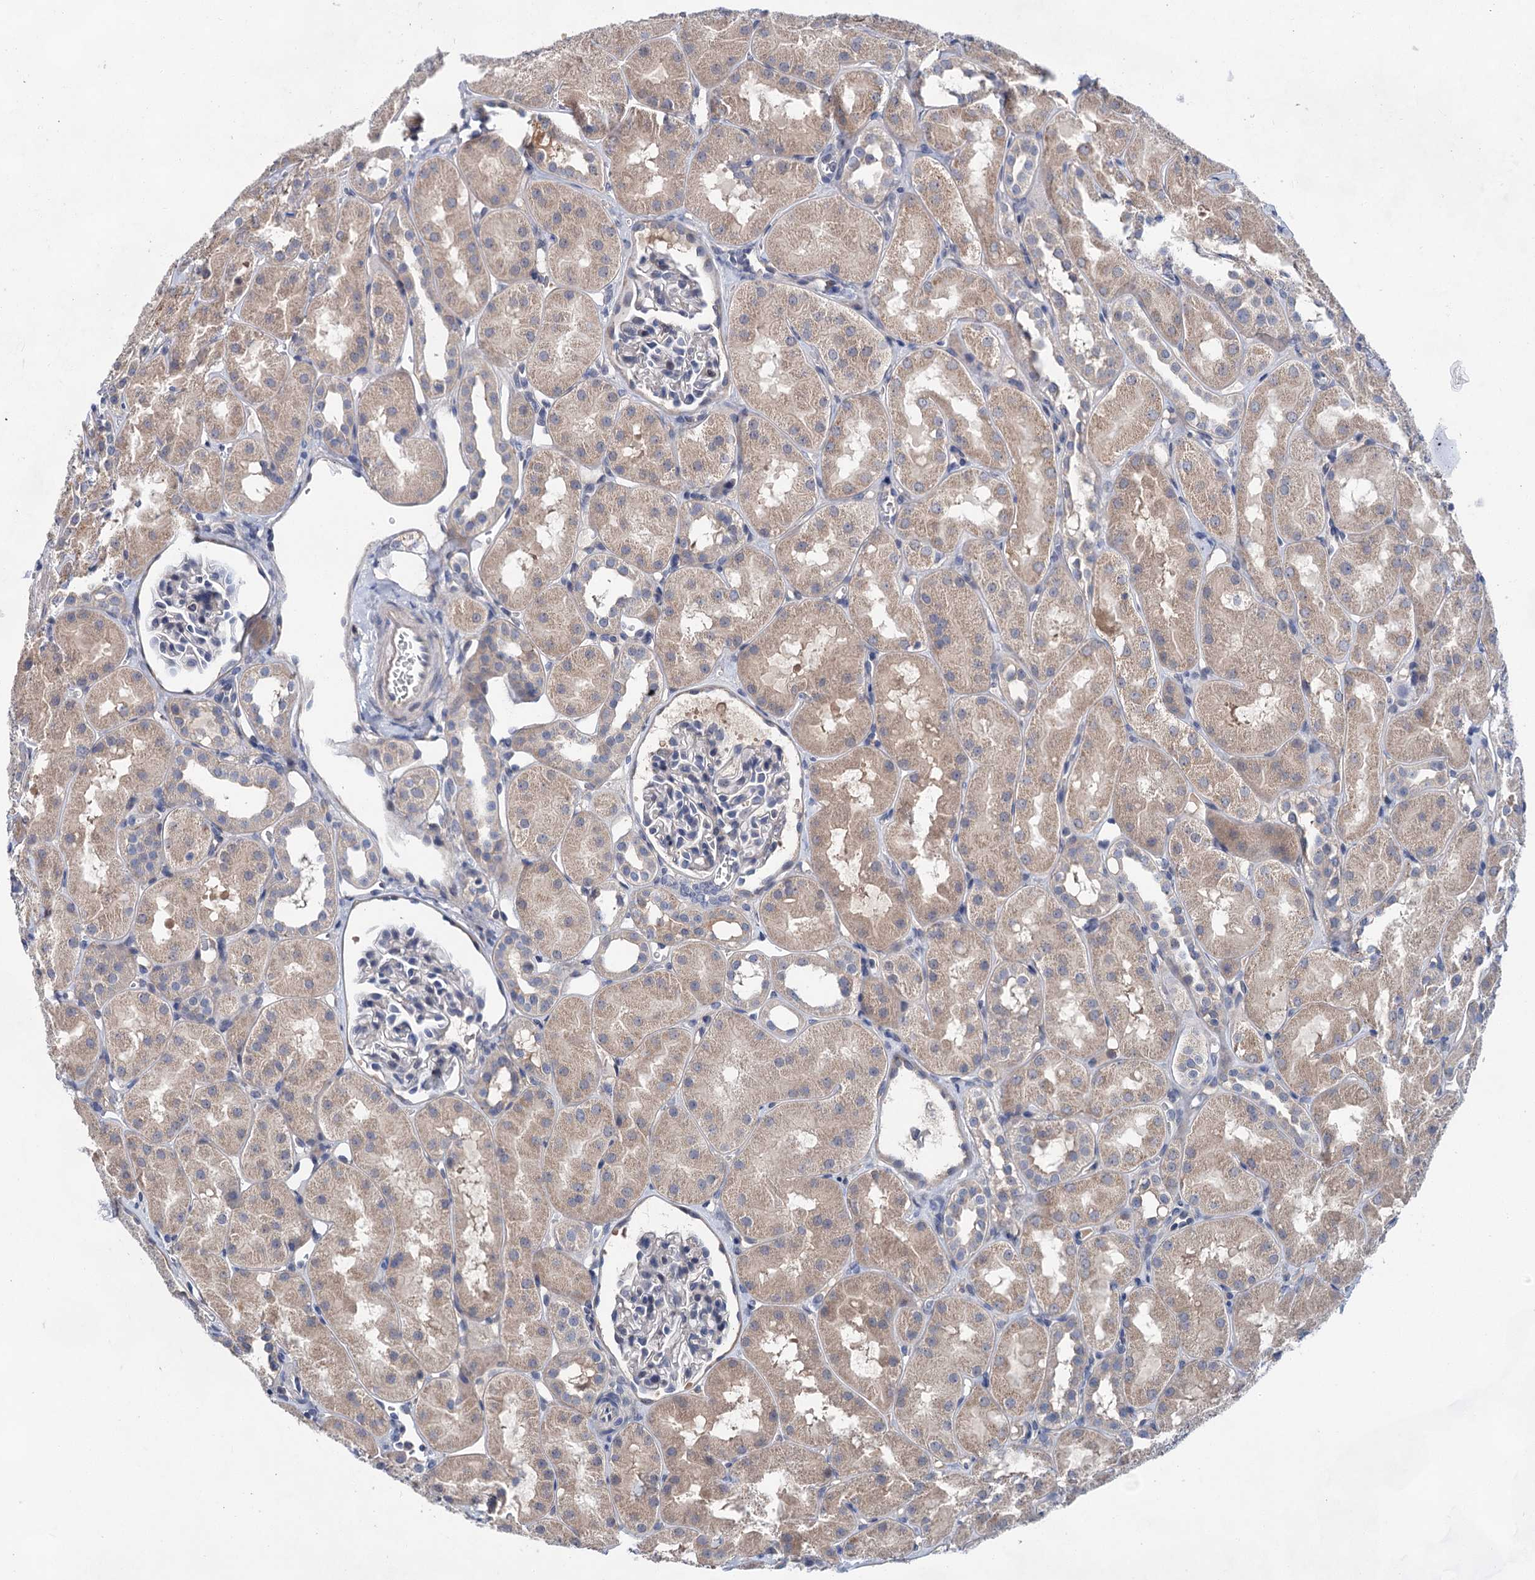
{"staining": {"intensity": "negative", "quantity": "none", "location": "none"}, "tissue": "kidney", "cell_type": "Cells in glomeruli", "image_type": "normal", "snomed": [{"axis": "morphology", "description": "Normal tissue, NOS"}, {"axis": "topography", "description": "Kidney"}, {"axis": "topography", "description": "Urinary bladder"}], "caption": "Protein analysis of benign kidney shows no significant staining in cells in glomeruli. (Brightfield microscopy of DAB immunohistochemistry at high magnification).", "gene": "MORN3", "patient": {"sex": "male", "age": 16}}